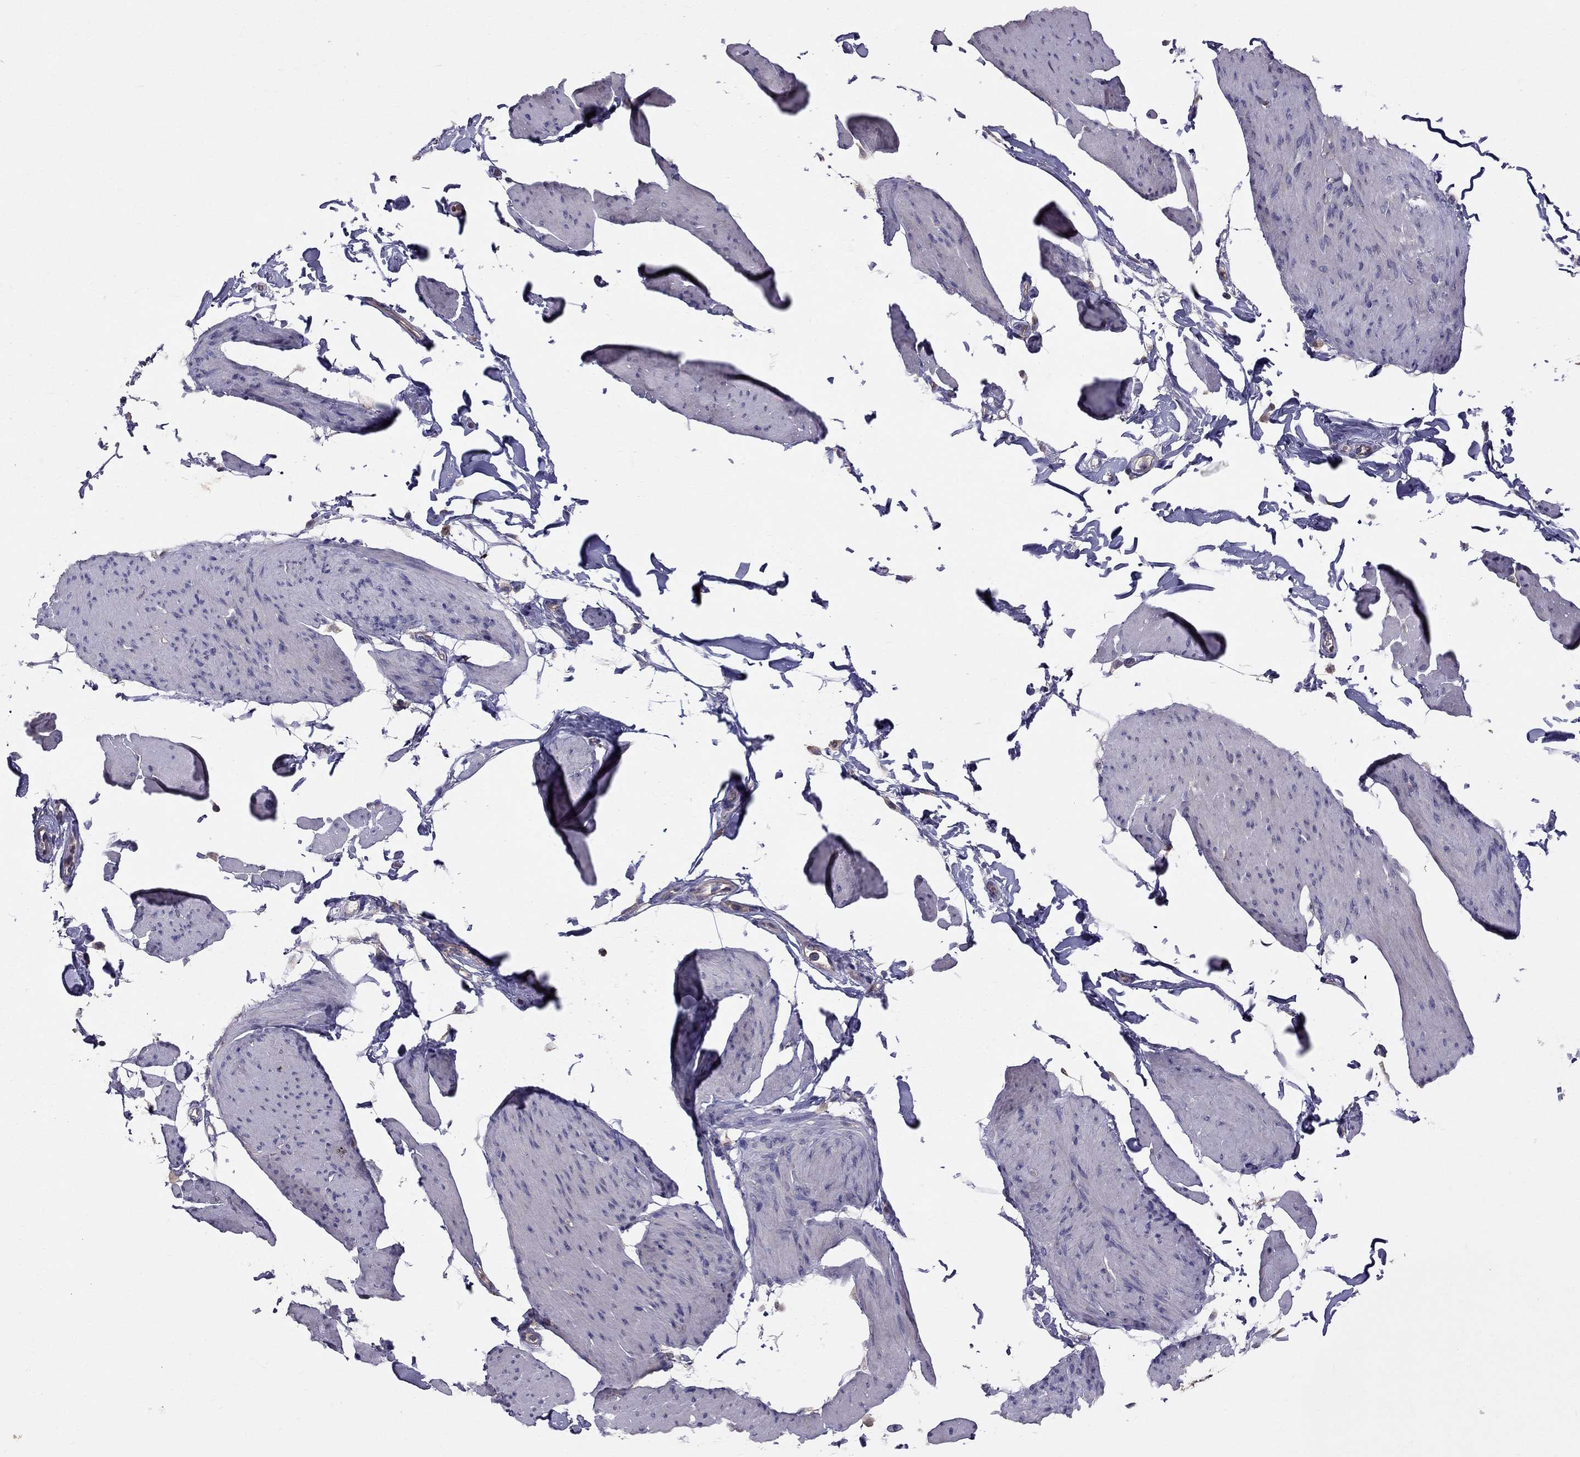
{"staining": {"intensity": "negative", "quantity": "none", "location": "none"}, "tissue": "smooth muscle", "cell_type": "Smooth muscle cells", "image_type": "normal", "snomed": [{"axis": "morphology", "description": "Normal tissue, NOS"}, {"axis": "topography", "description": "Adipose tissue"}, {"axis": "topography", "description": "Smooth muscle"}, {"axis": "topography", "description": "Peripheral nerve tissue"}], "caption": "This histopathology image is of normal smooth muscle stained with immunohistochemistry to label a protein in brown with the nuclei are counter-stained blue. There is no positivity in smooth muscle cells.", "gene": "PIK3CG", "patient": {"sex": "male", "age": 83}}